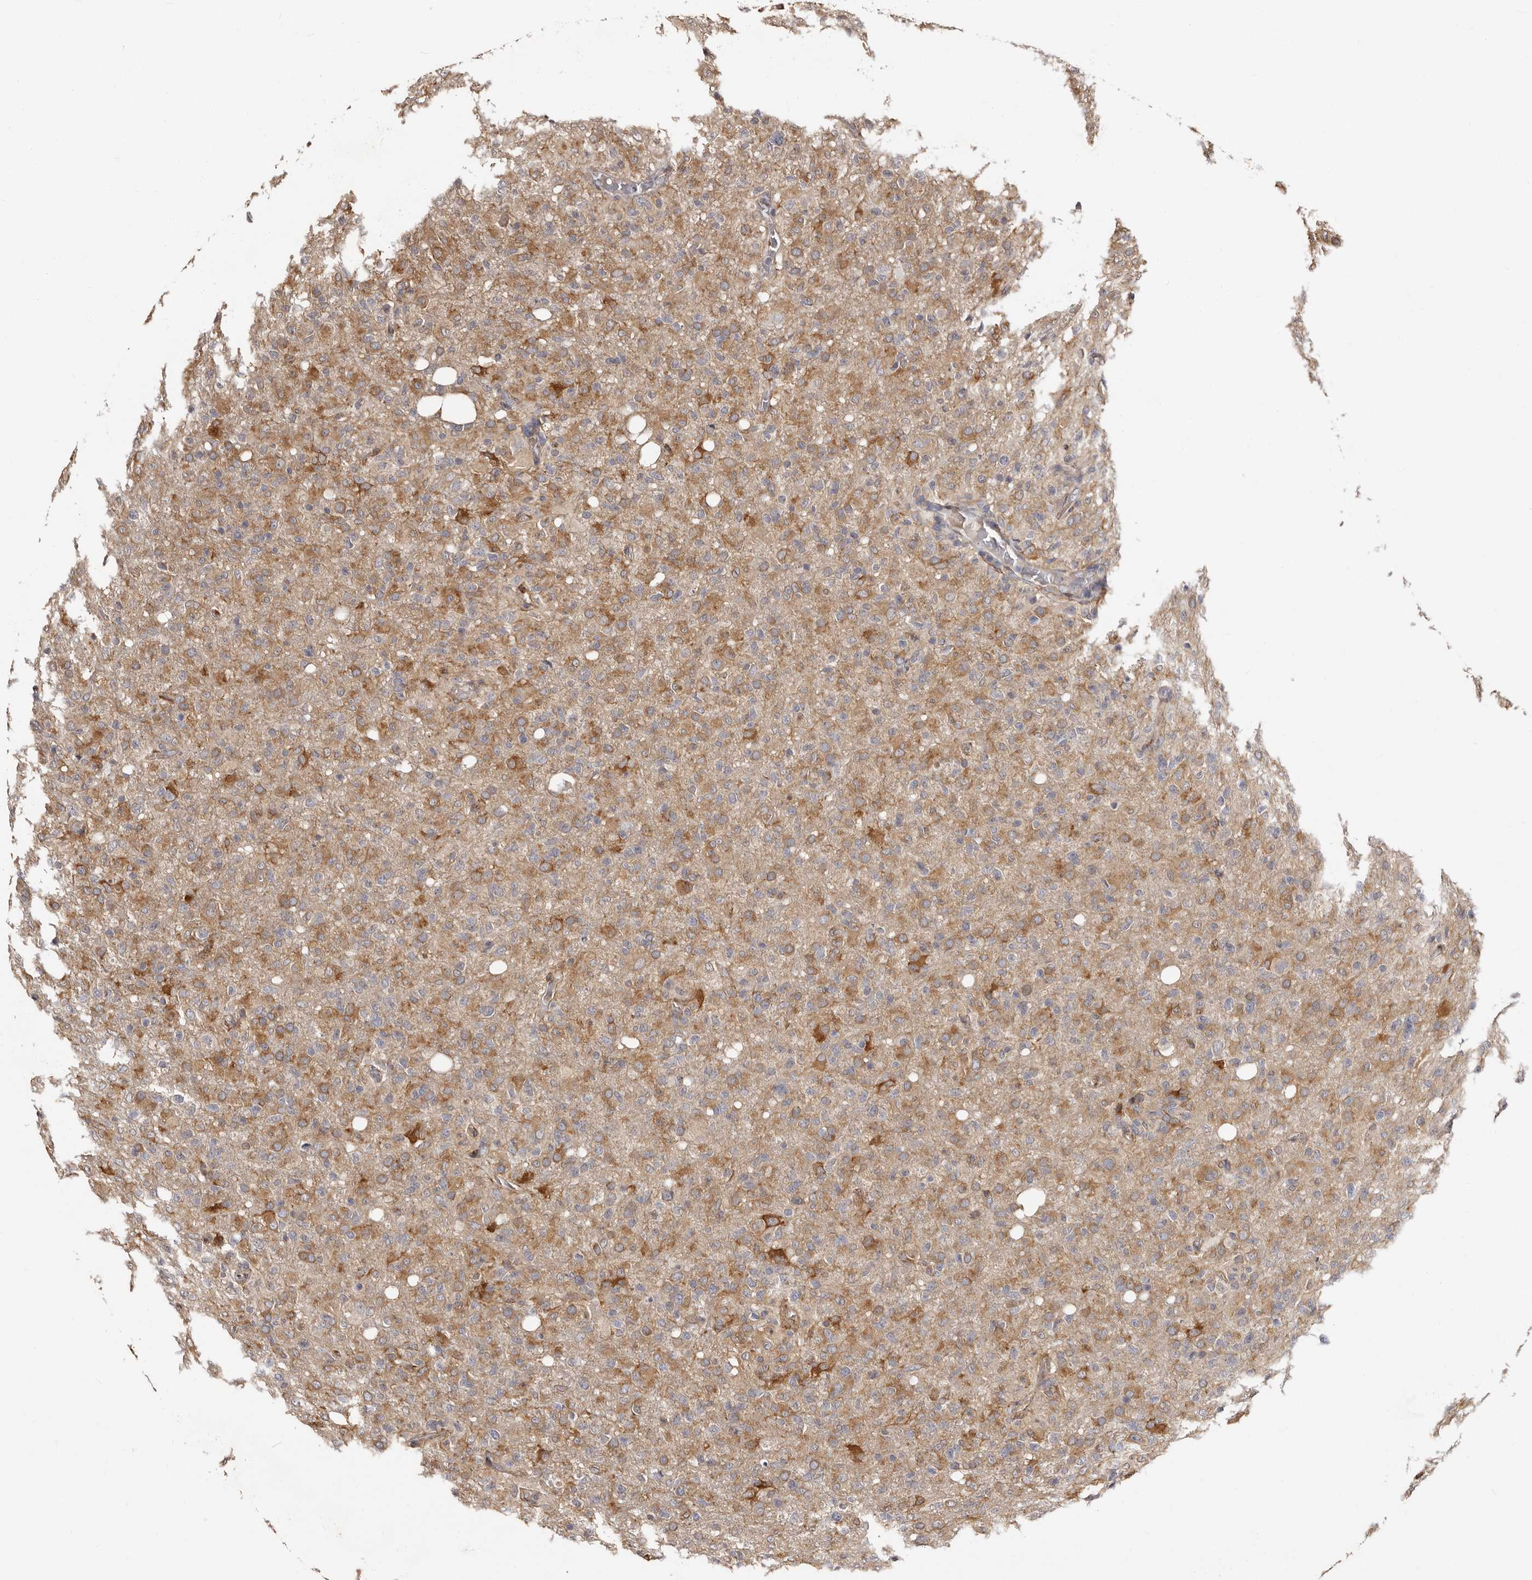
{"staining": {"intensity": "moderate", "quantity": ">75%", "location": "cytoplasmic/membranous"}, "tissue": "glioma", "cell_type": "Tumor cells", "image_type": "cancer", "snomed": [{"axis": "morphology", "description": "Glioma, malignant, High grade"}, {"axis": "topography", "description": "Brain"}], "caption": "This is a photomicrograph of IHC staining of glioma, which shows moderate expression in the cytoplasmic/membranous of tumor cells.", "gene": "TBC1D22B", "patient": {"sex": "female", "age": 57}}